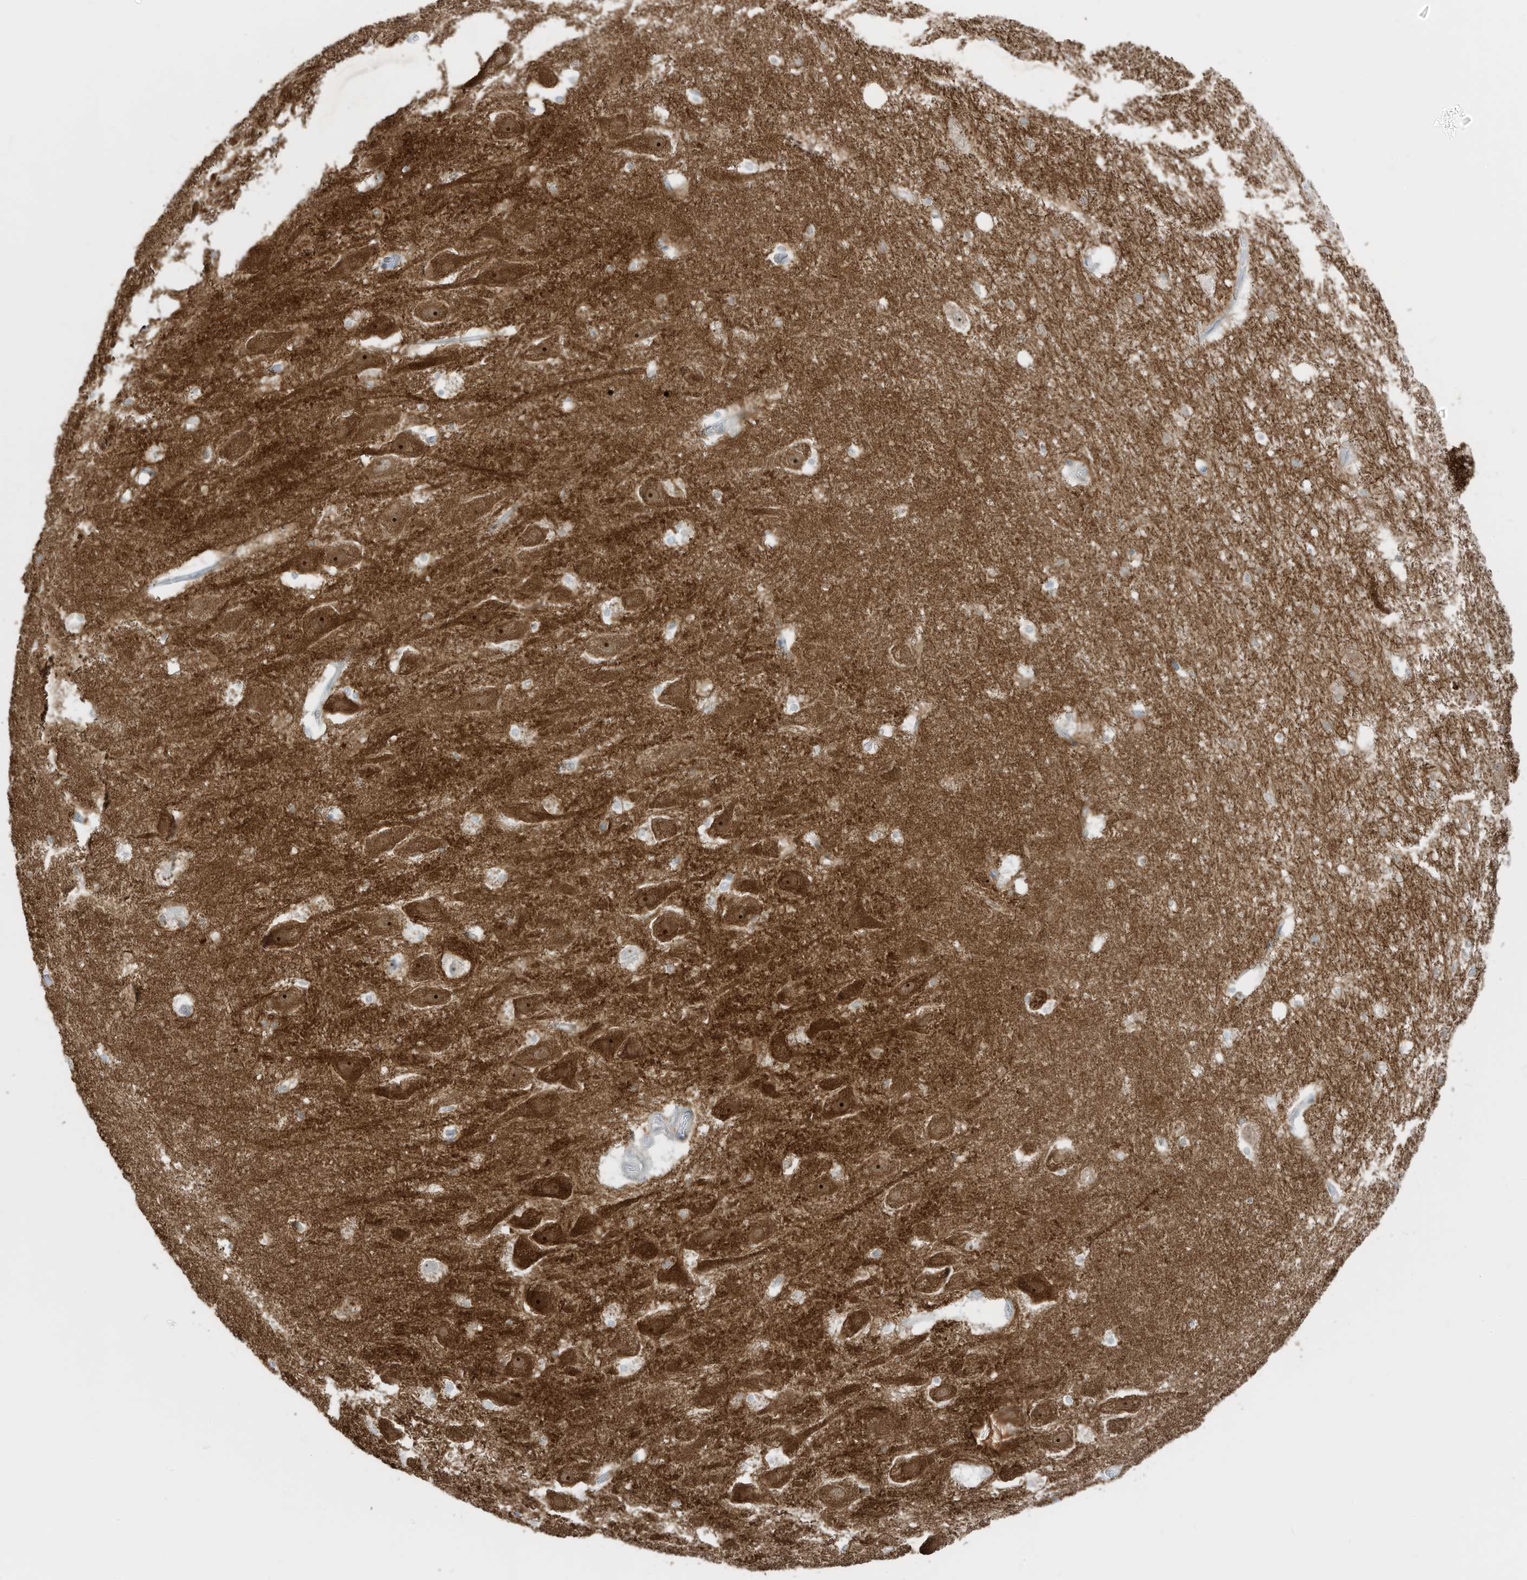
{"staining": {"intensity": "negative", "quantity": "none", "location": "none"}, "tissue": "hippocampus", "cell_type": "Glial cells", "image_type": "normal", "snomed": [{"axis": "morphology", "description": "Normal tissue, NOS"}, {"axis": "topography", "description": "Hippocampus"}], "caption": "Immunohistochemistry (IHC) of normal human hippocampus demonstrates no expression in glial cells. Nuclei are stained in blue.", "gene": "C11orf87", "patient": {"sex": "female", "age": 52}}